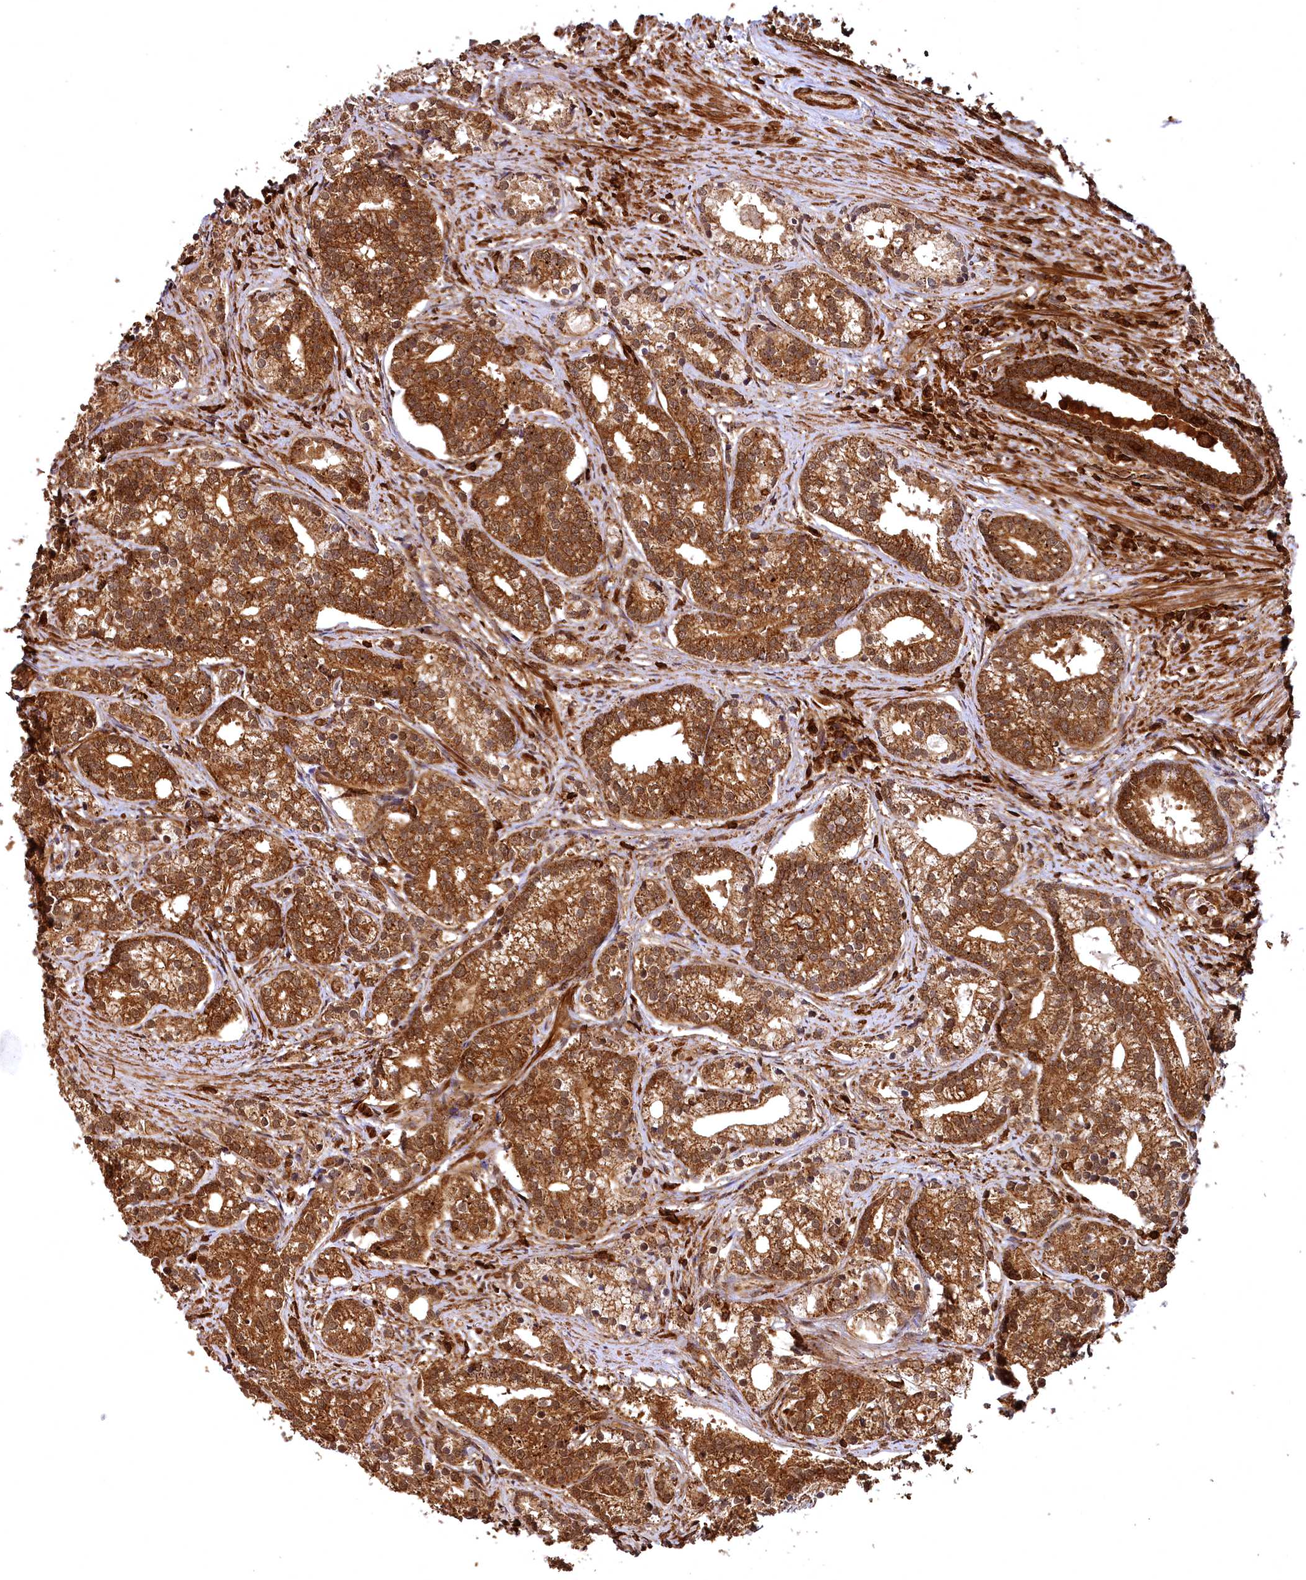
{"staining": {"intensity": "strong", "quantity": ">75%", "location": "cytoplasmic/membranous"}, "tissue": "prostate cancer", "cell_type": "Tumor cells", "image_type": "cancer", "snomed": [{"axis": "morphology", "description": "Adenocarcinoma, Low grade"}, {"axis": "topography", "description": "Prostate"}], "caption": "Prostate cancer (low-grade adenocarcinoma) stained with a brown dye displays strong cytoplasmic/membranous positive staining in about >75% of tumor cells.", "gene": "STUB1", "patient": {"sex": "male", "age": 71}}